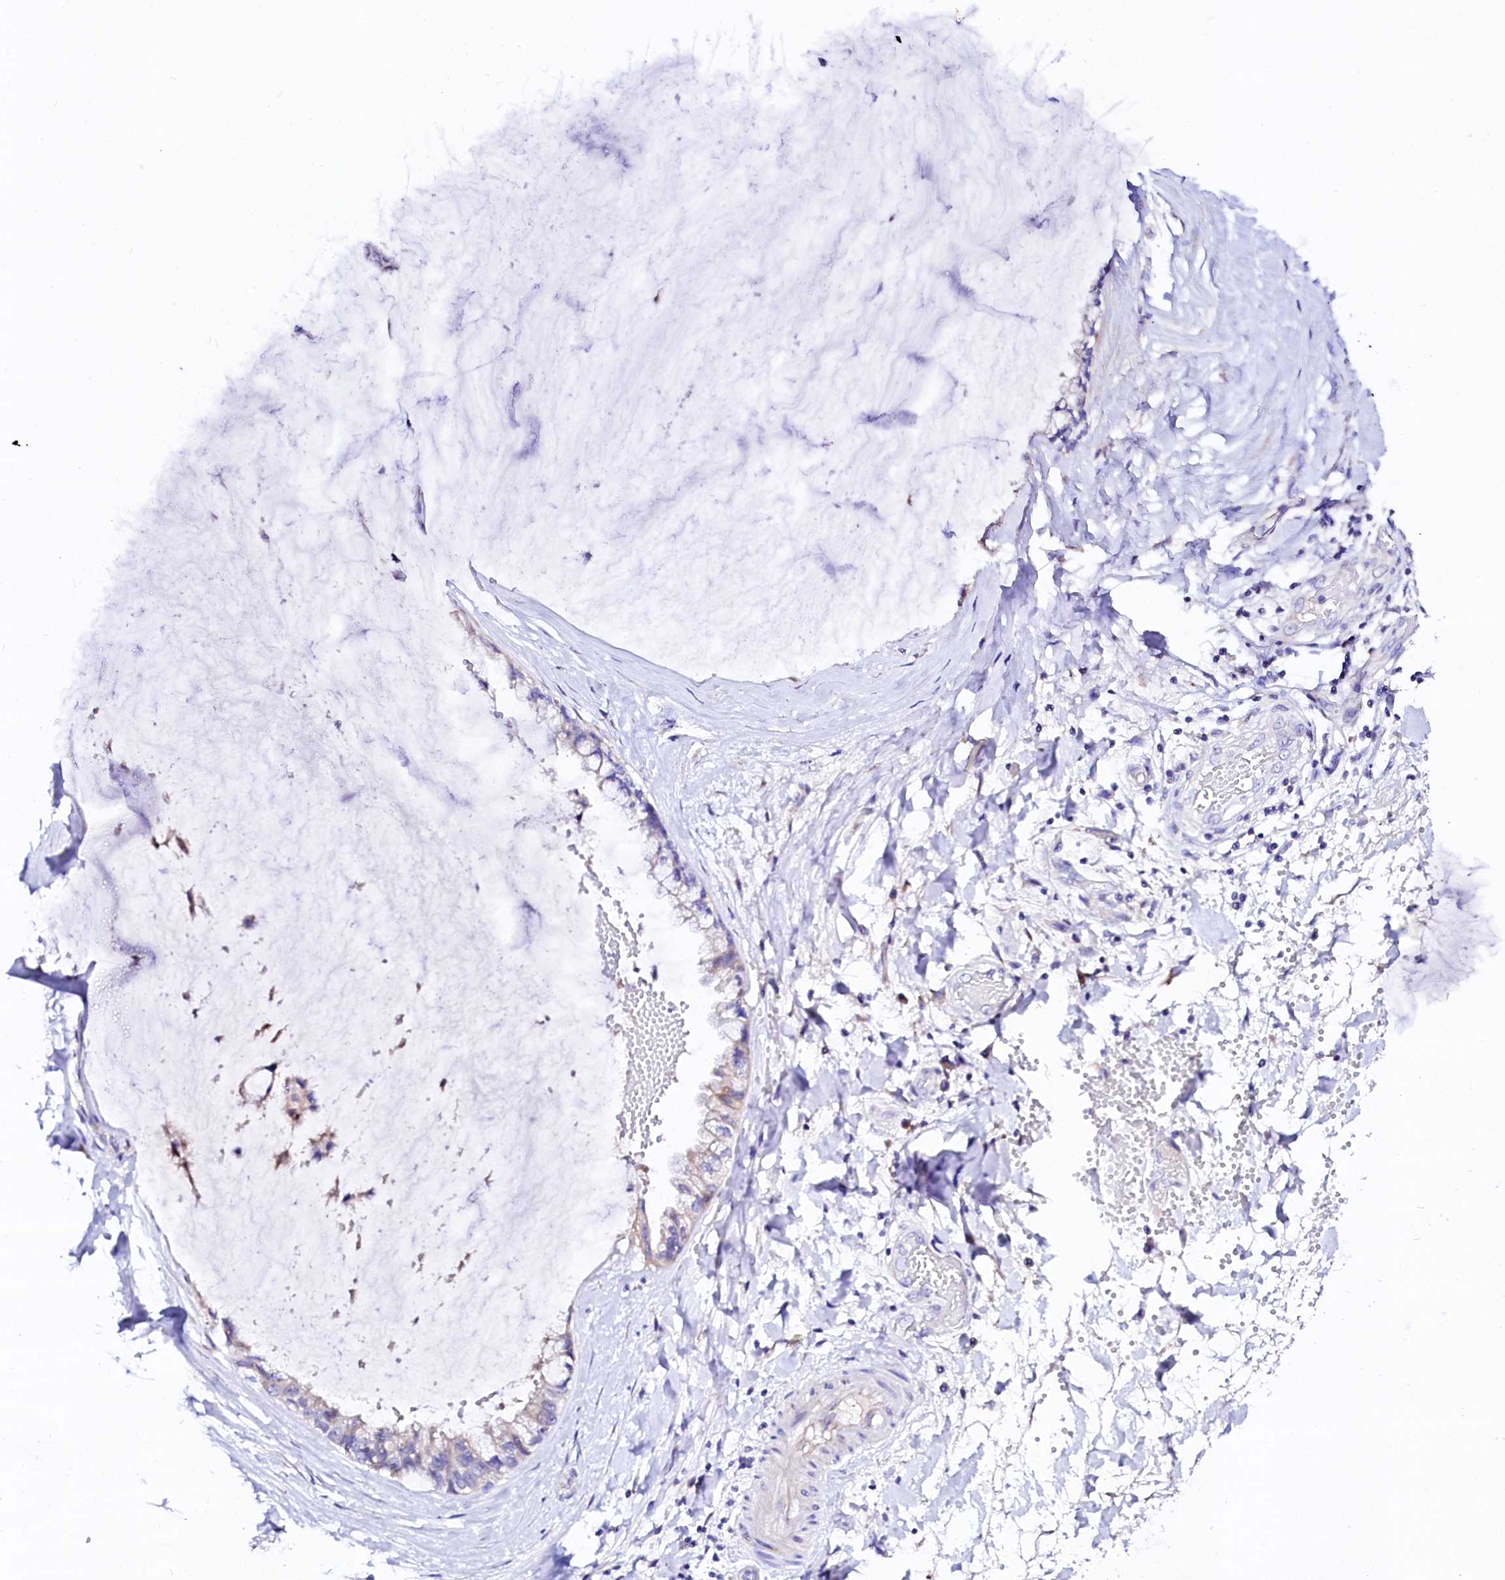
{"staining": {"intensity": "negative", "quantity": "none", "location": "none"}, "tissue": "ovarian cancer", "cell_type": "Tumor cells", "image_type": "cancer", "snomed": [{"axis": "morphology", "description": "Cystadenocarcinoma, mucinous, NOS"}, {"axis": "topography", "description": "Ovary"}], "caption": "DAB immunohistochemical staining of ovarian cancer (mucinous cystadenocarcinoma) shows no significant positivity in tumor cells.", "gene": "BTBD16", "patient": {"sex": "female", "age": 39}}